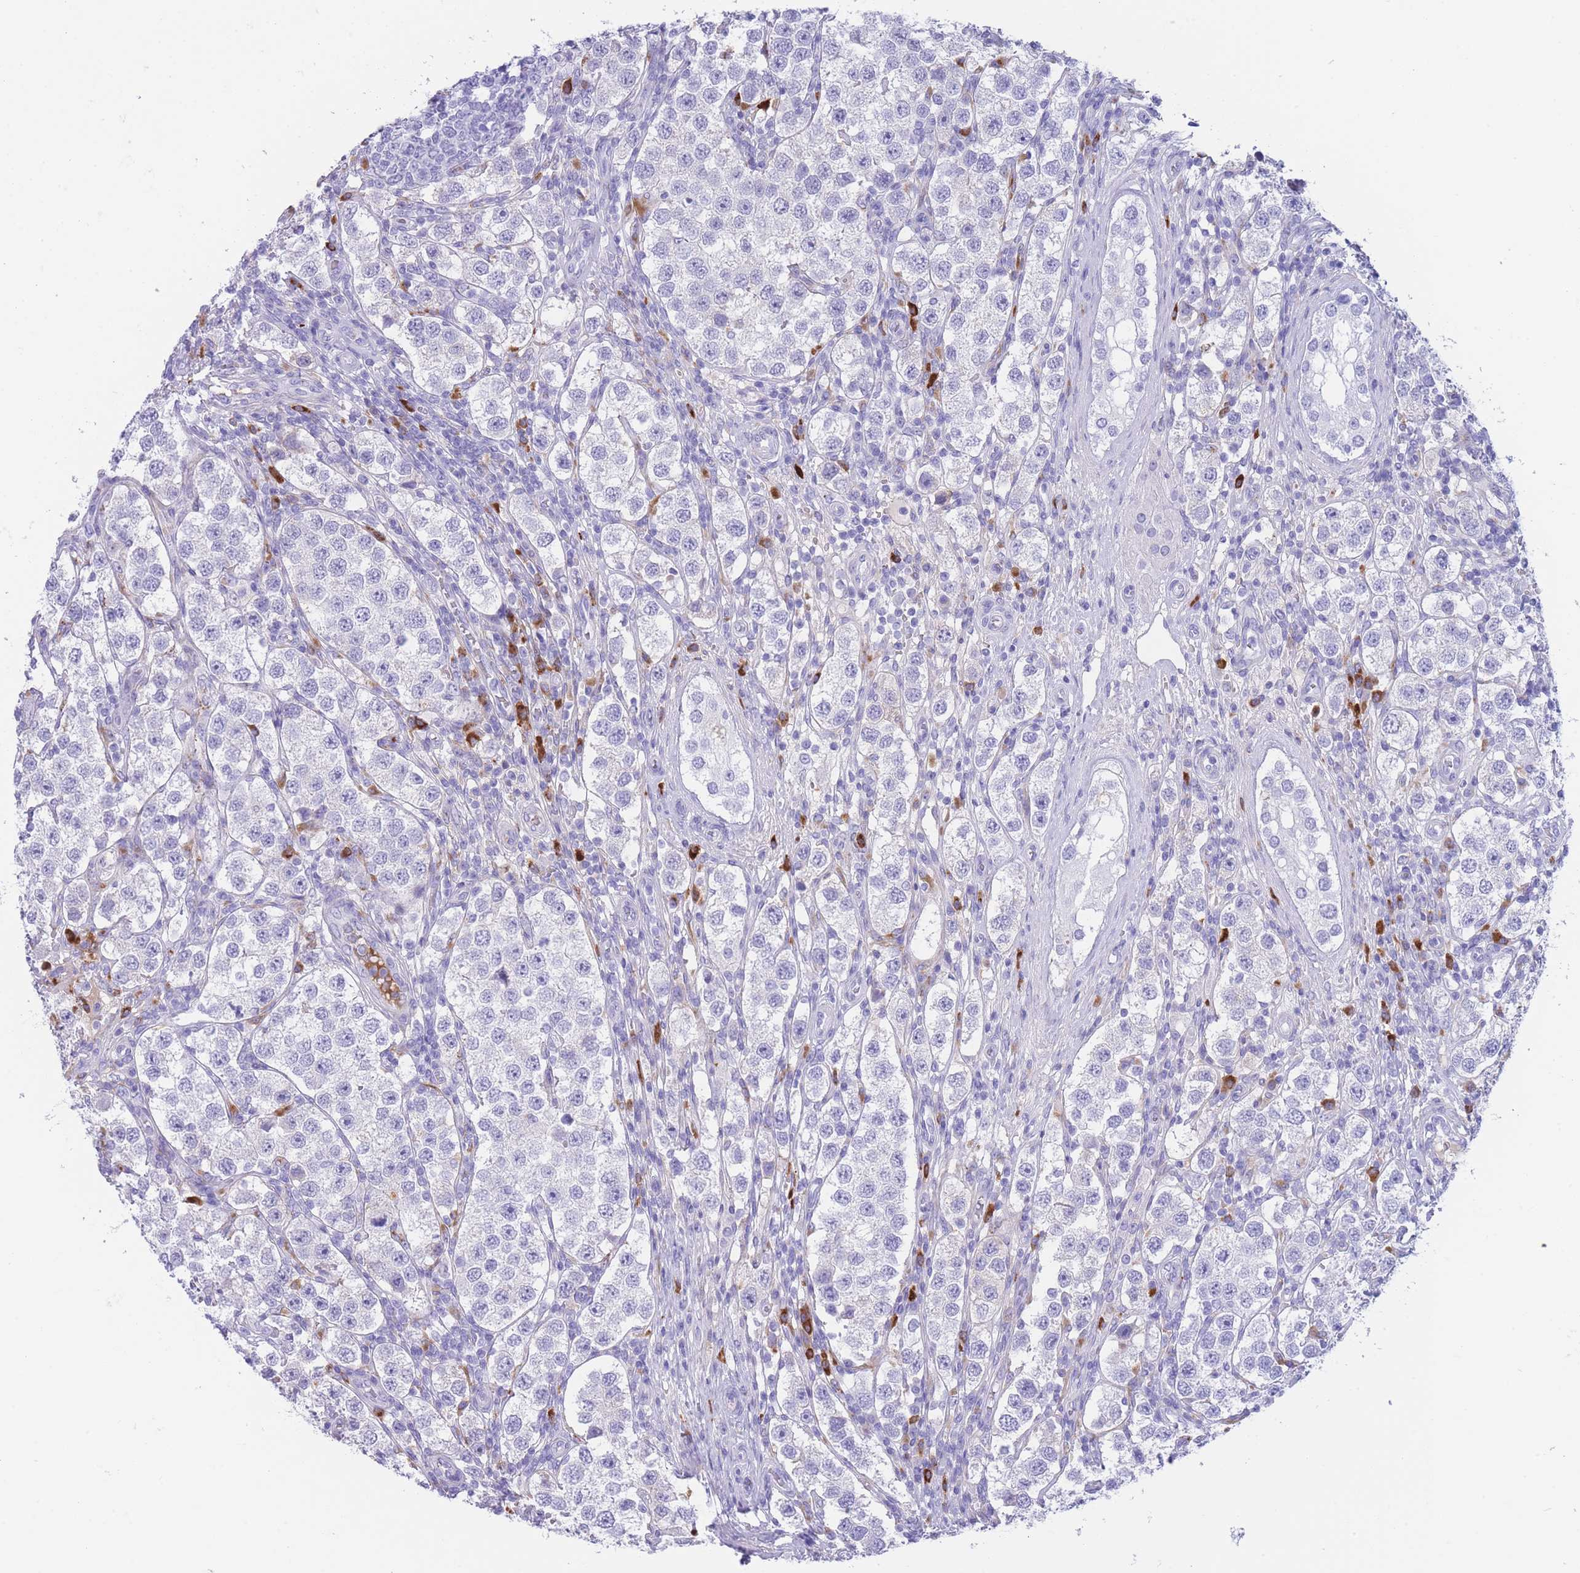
{"staining": {"intensity": "negative", "quantity": "none", "location": "none"}, "tissue": "testis cancer", "cell_type": "Tumor cells", "image_type": "cancer", "snomed": [{"axis": "morphology", "description": "Seminoma, NOS"}, {"axis": "topography", "description": "Testis"}], "caption": "A high-resolution histopathology image shows immunohistochemistry (IHC) staining of testis cancer, which demonstrates no significant expression in tumor cells.", "gene": "PLBD1", "patient": {"sex": "male", "age": 37}}